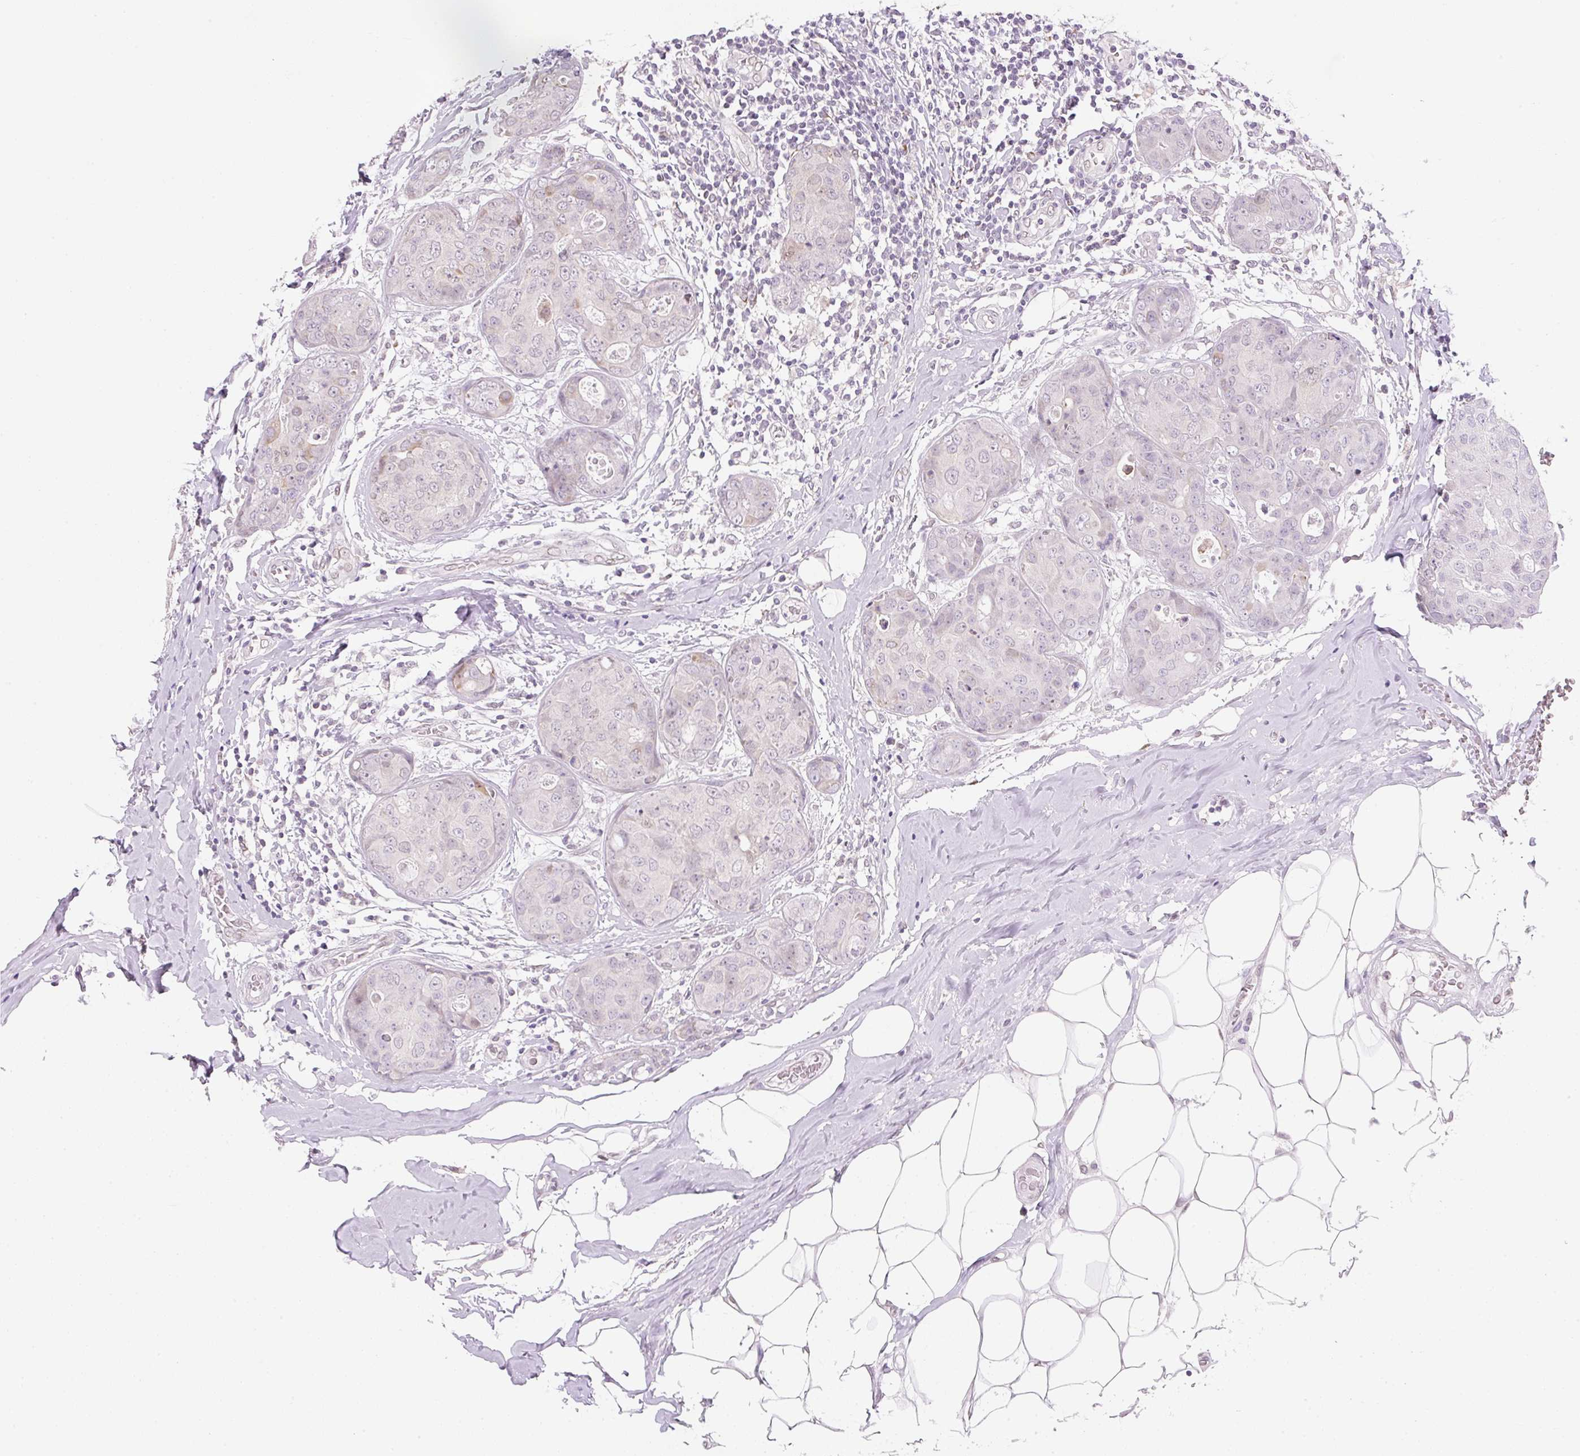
{"staining": {"intensity": "negative", "quantity": "none", "location": "none"}, "tissue": "breast cancer", "cell_type": "Tumor cells", "image_type": "cancer", "snomed": [{"axis": "morphology", "description": "Duct carcinoma"}, {"axis": "topography", "description": "Breast"}], "caption": "IHC of invasive ductal carcinoma (breast) shows no expression in tumor cells.", "gene": "SYNE3", "patient": {"sex": "female", "age": 43}}